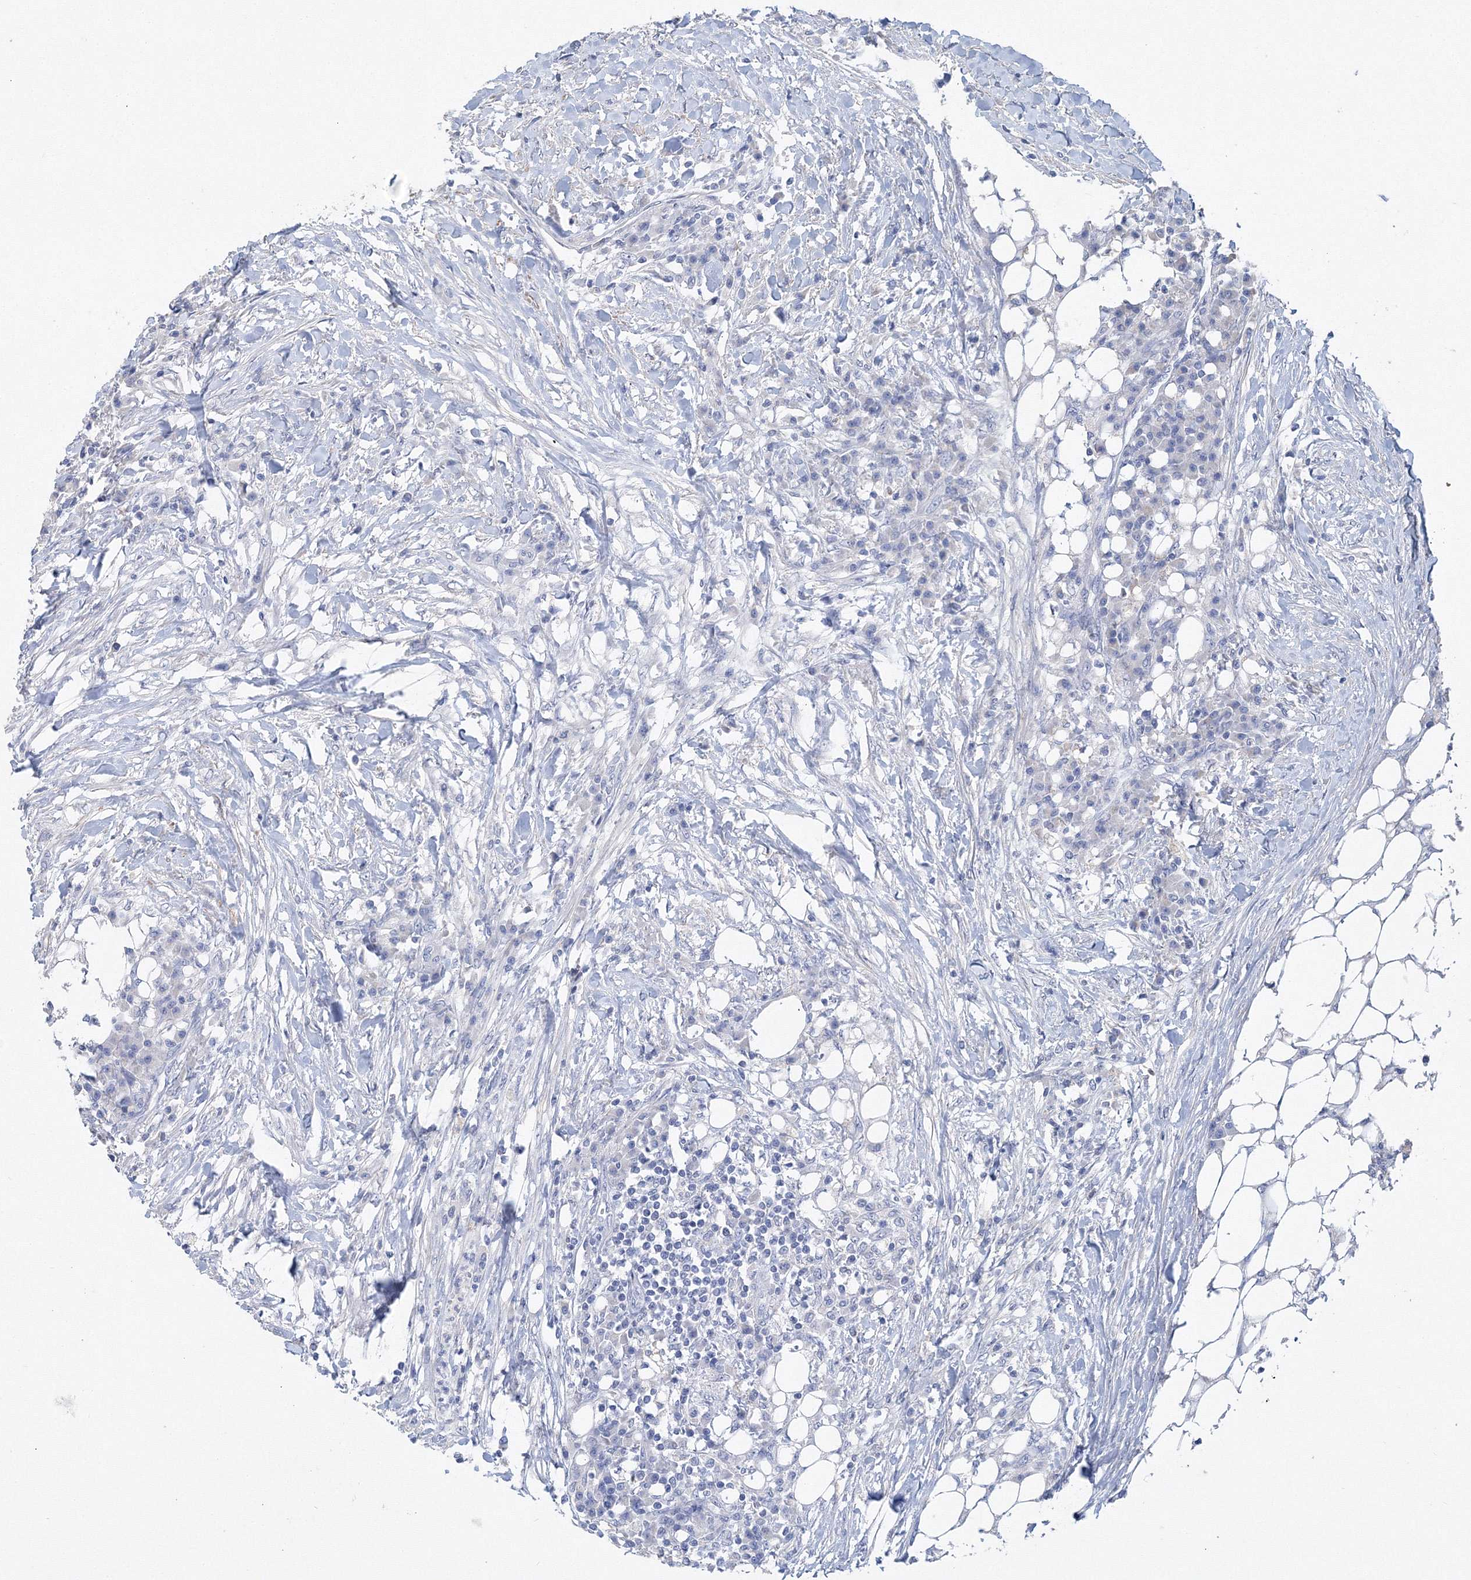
{"staining": {"intensity": "negative", "quantity": "none", "location": "none"}, "tissue": "colorectal cancer", "cell_type": "Tumor cells", "image_type": "cancer", "snomed": [{"axis": "morphology", "description": "Adenocarcinoma, NOS"}, {"axis": "topography", "description": "Colon"}], "caption": "IHC image of human colorectal adenocarcinoma stained for a protein (brown), which demonstrates no expression in tumor cells.", "gene": "OSBPL6", "patient": {"sex": "male", "age": 83}}